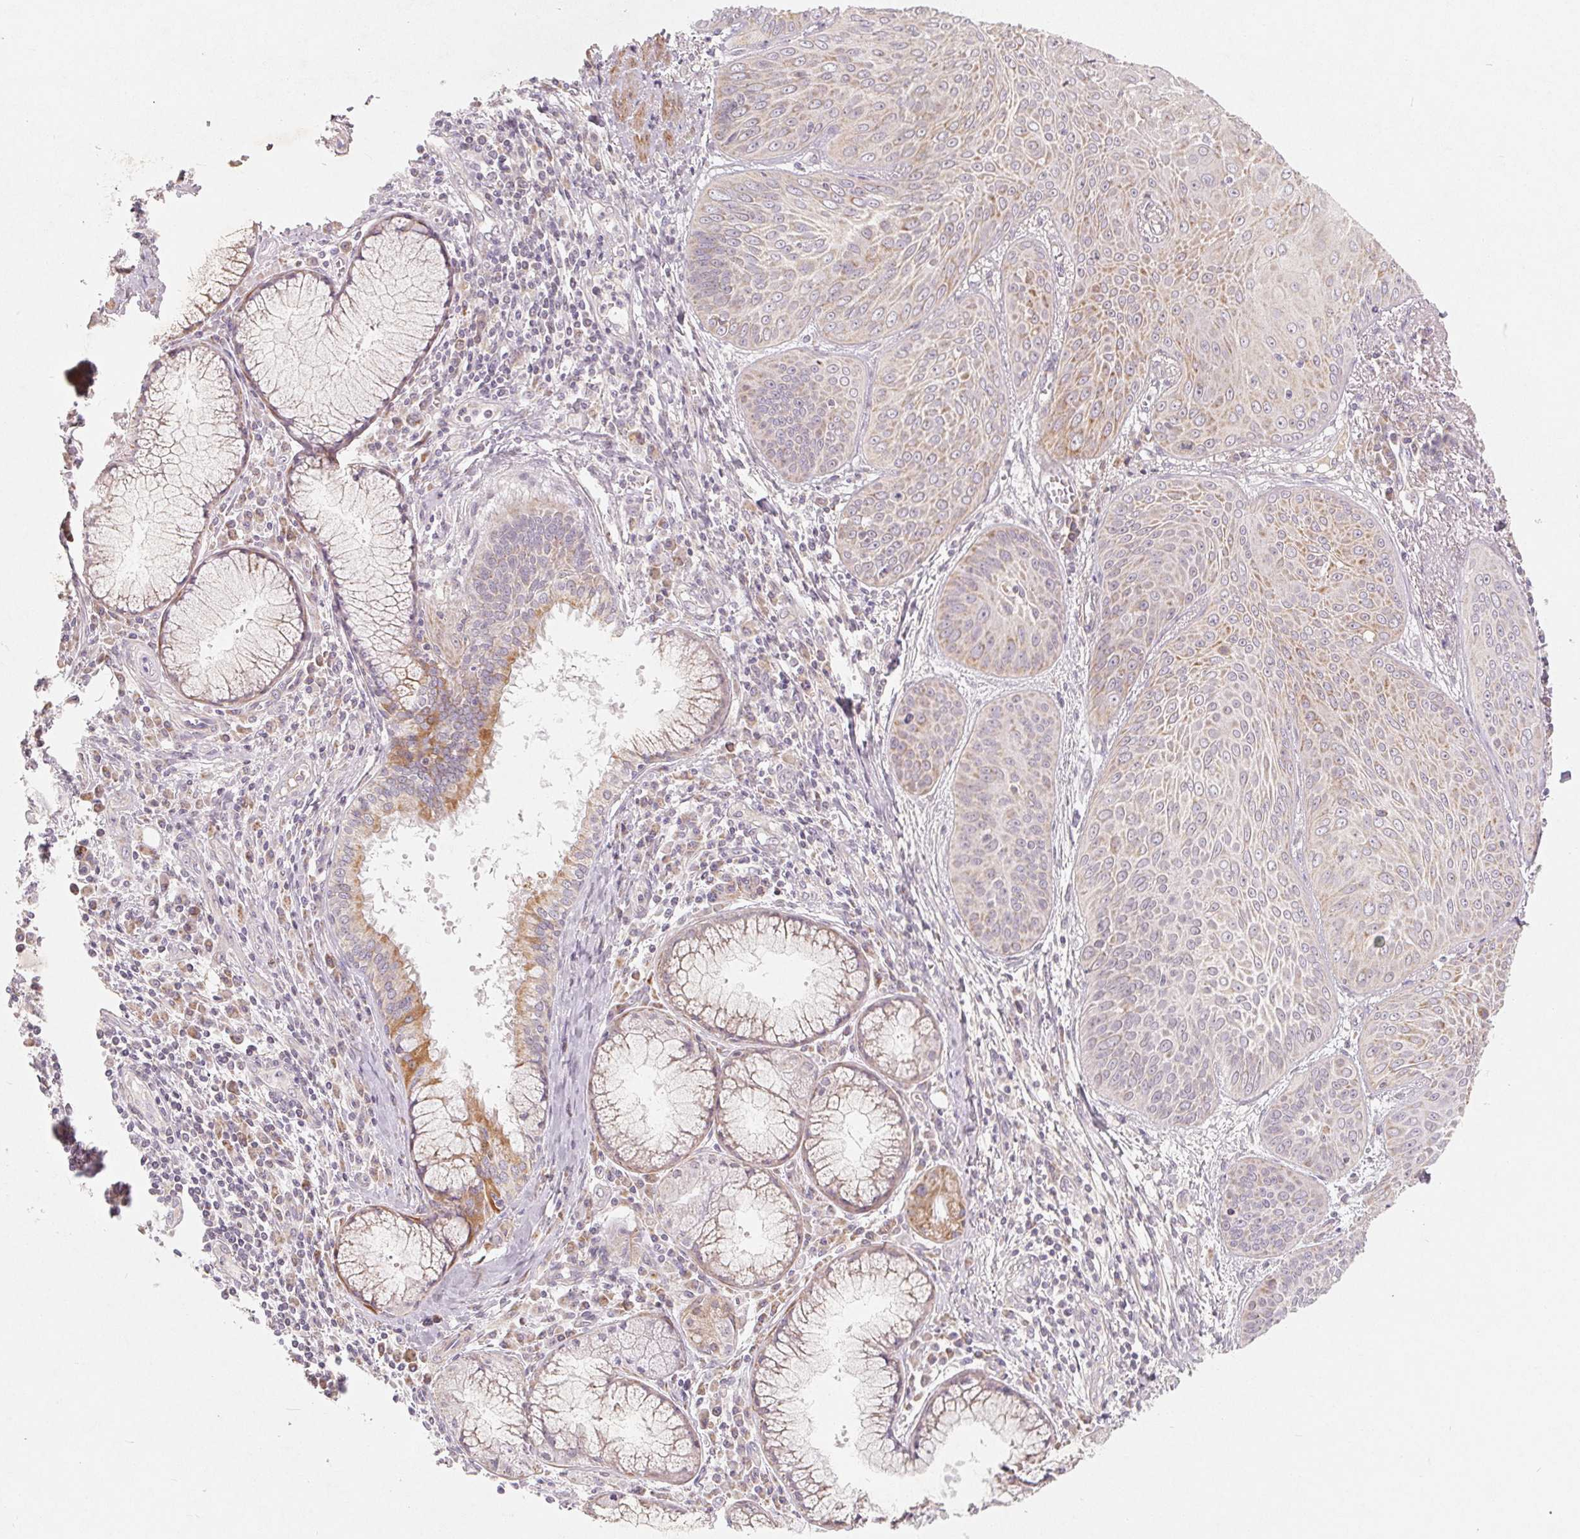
{"staining": {"intensity": "weak", "quantity": "<25%", "location": "cytoplasmic/membranous"}, "tissue": "lung cancer", "cell_type": "Tumor cells", "image_type": "cancer", "snomed": [{"axis": "morphology", "description": "Squamous cell carcinoma, NOS"}, {"axis": "topography", "description": "Lung"}], "caption": "This is a histopathology image of IHC staining of squamous cell carcinoma (lung), which shows no staining in tumor cells.", "gene": "GHITM", "patient": {"sex": "male", "age": 74}}